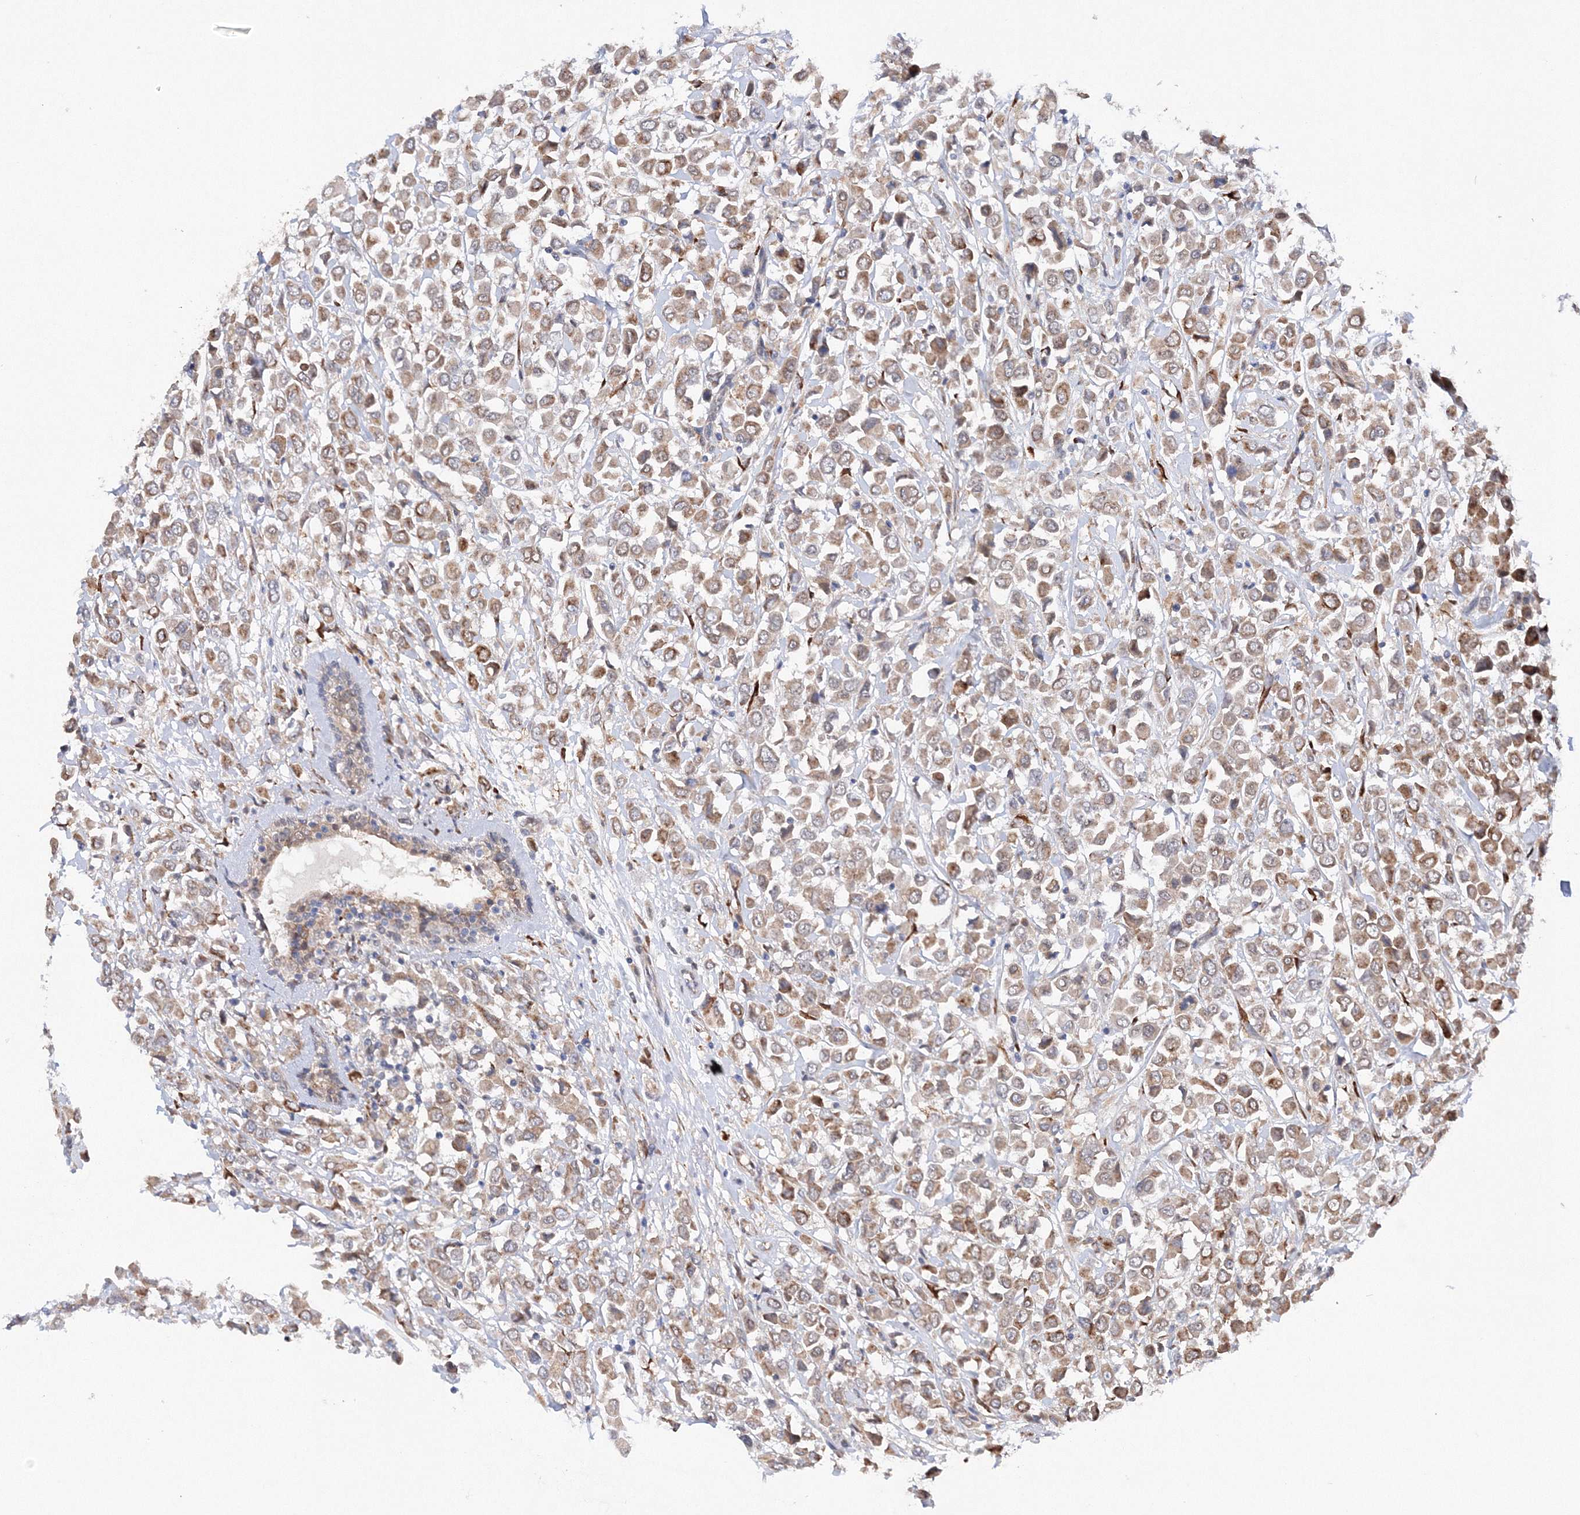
{"staining": {"intensity": "moderate", "quantity": ">75%", "location": "cytoplasmic/membranous"}, "tissue": "breast cancer", "cell_type": "Tumor cells", "image_type": "cancer", "snomed": [{"axis": "morphology", "description": "Duct carcinoma"}, {"axis": "topography", "description": "Breast"}], "caption": "IHC micrograph of human breast cancer stained for a protein (brown), which demonstrates medium levels of moderate cytoplasmic/membranous positivity in approximately >75% of tumor cells.", "gene": "DIS3L2", "patient": {"sex": "female", "age": 61}}